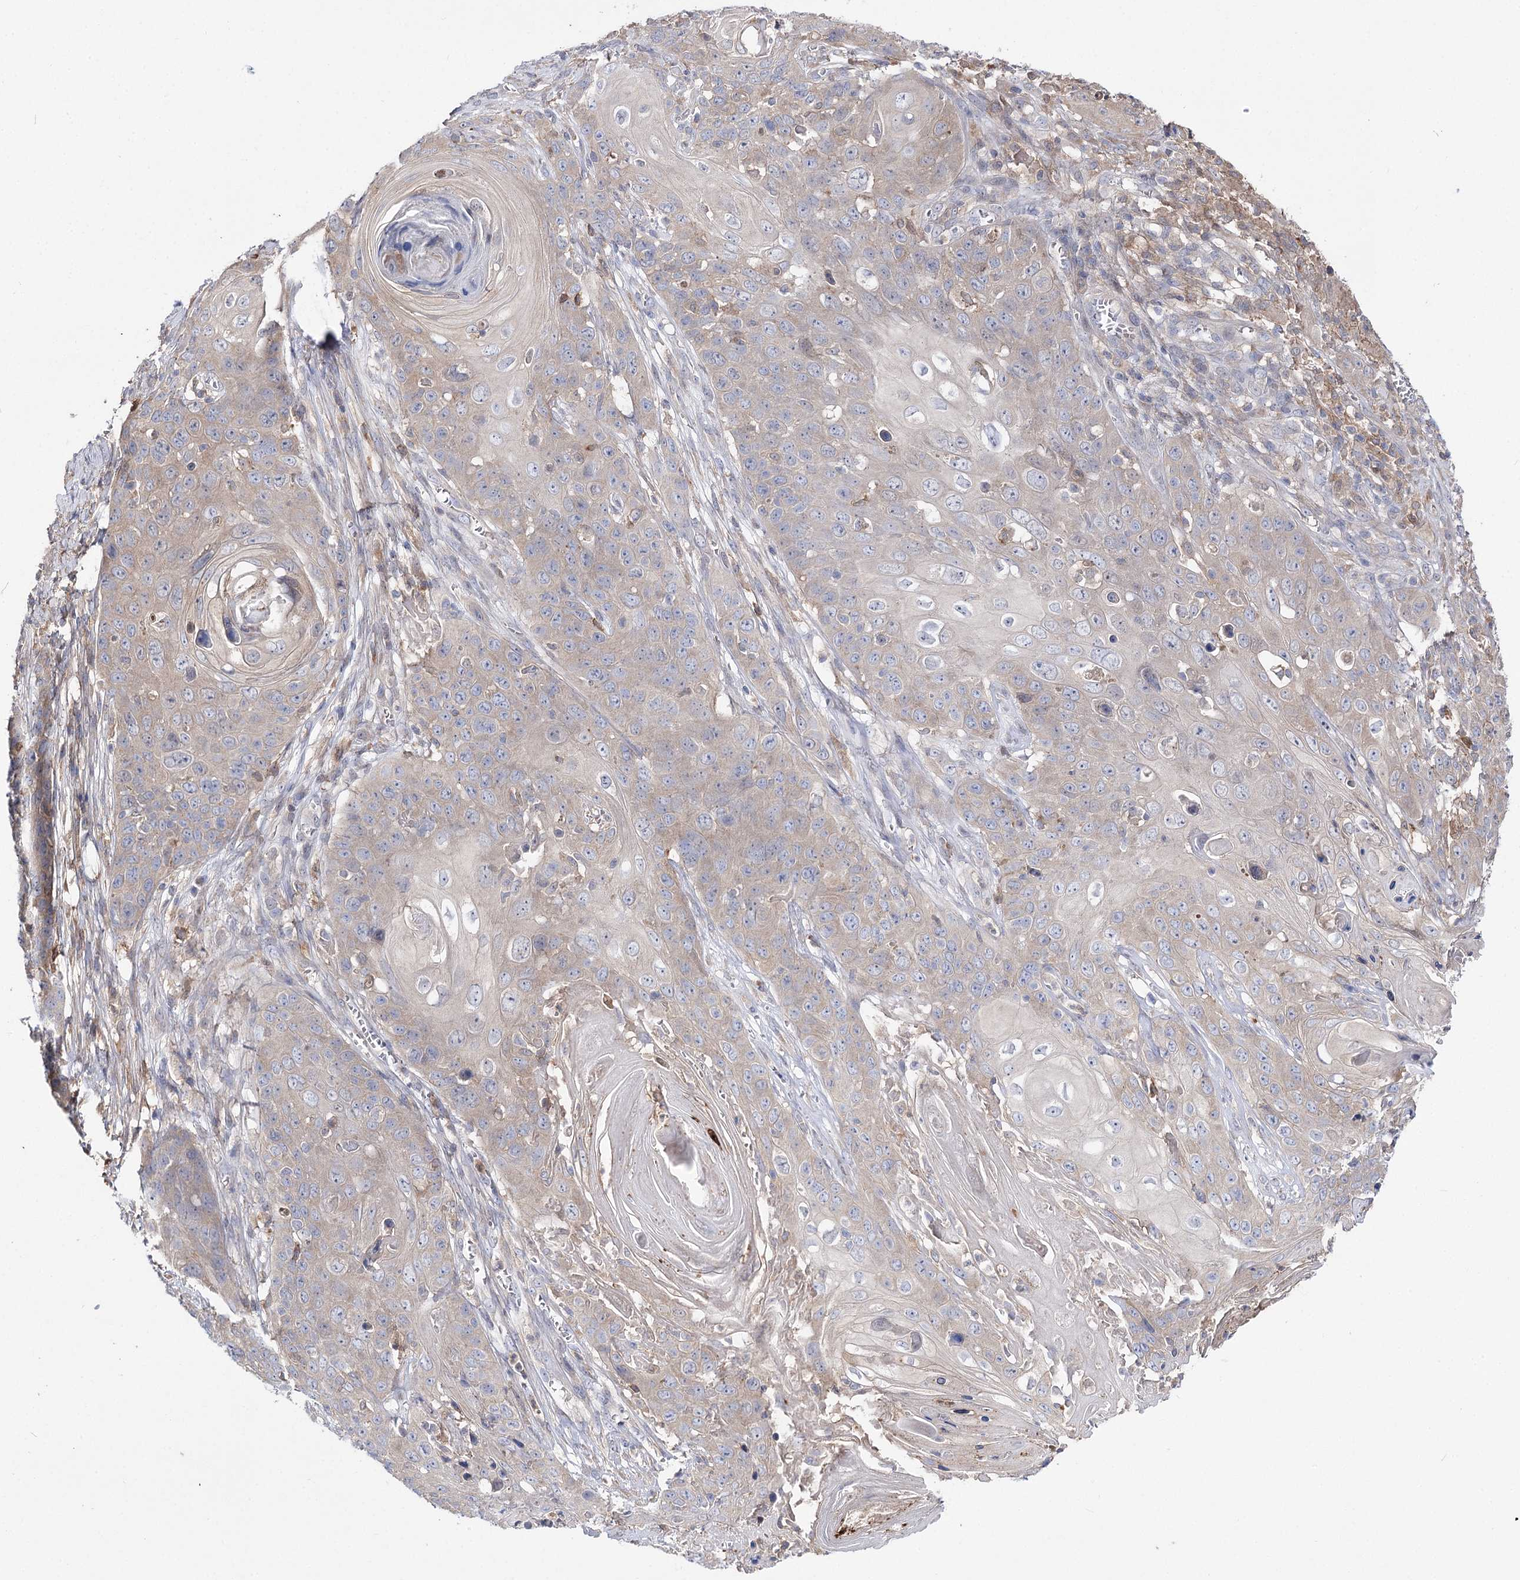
{"staining": {"intensity": "weak", "quantity": "<25%", "location": "cytoplasmic/membranous"}, "tissue": "skin cancer", "cell_type": "Tumor cells", "image_type": "cancer", "snomed": [{"axis": "morphology", "description": "Squamous cell carcinoma, NOS"}, {"axis": "topography", "description": "Skin"}], "caption": "Immunohistochemistry of skin cancer exhibits no expression in tumor cells.", "gene": "UGP2", "patient": {"sex": "male", "age": 55}}